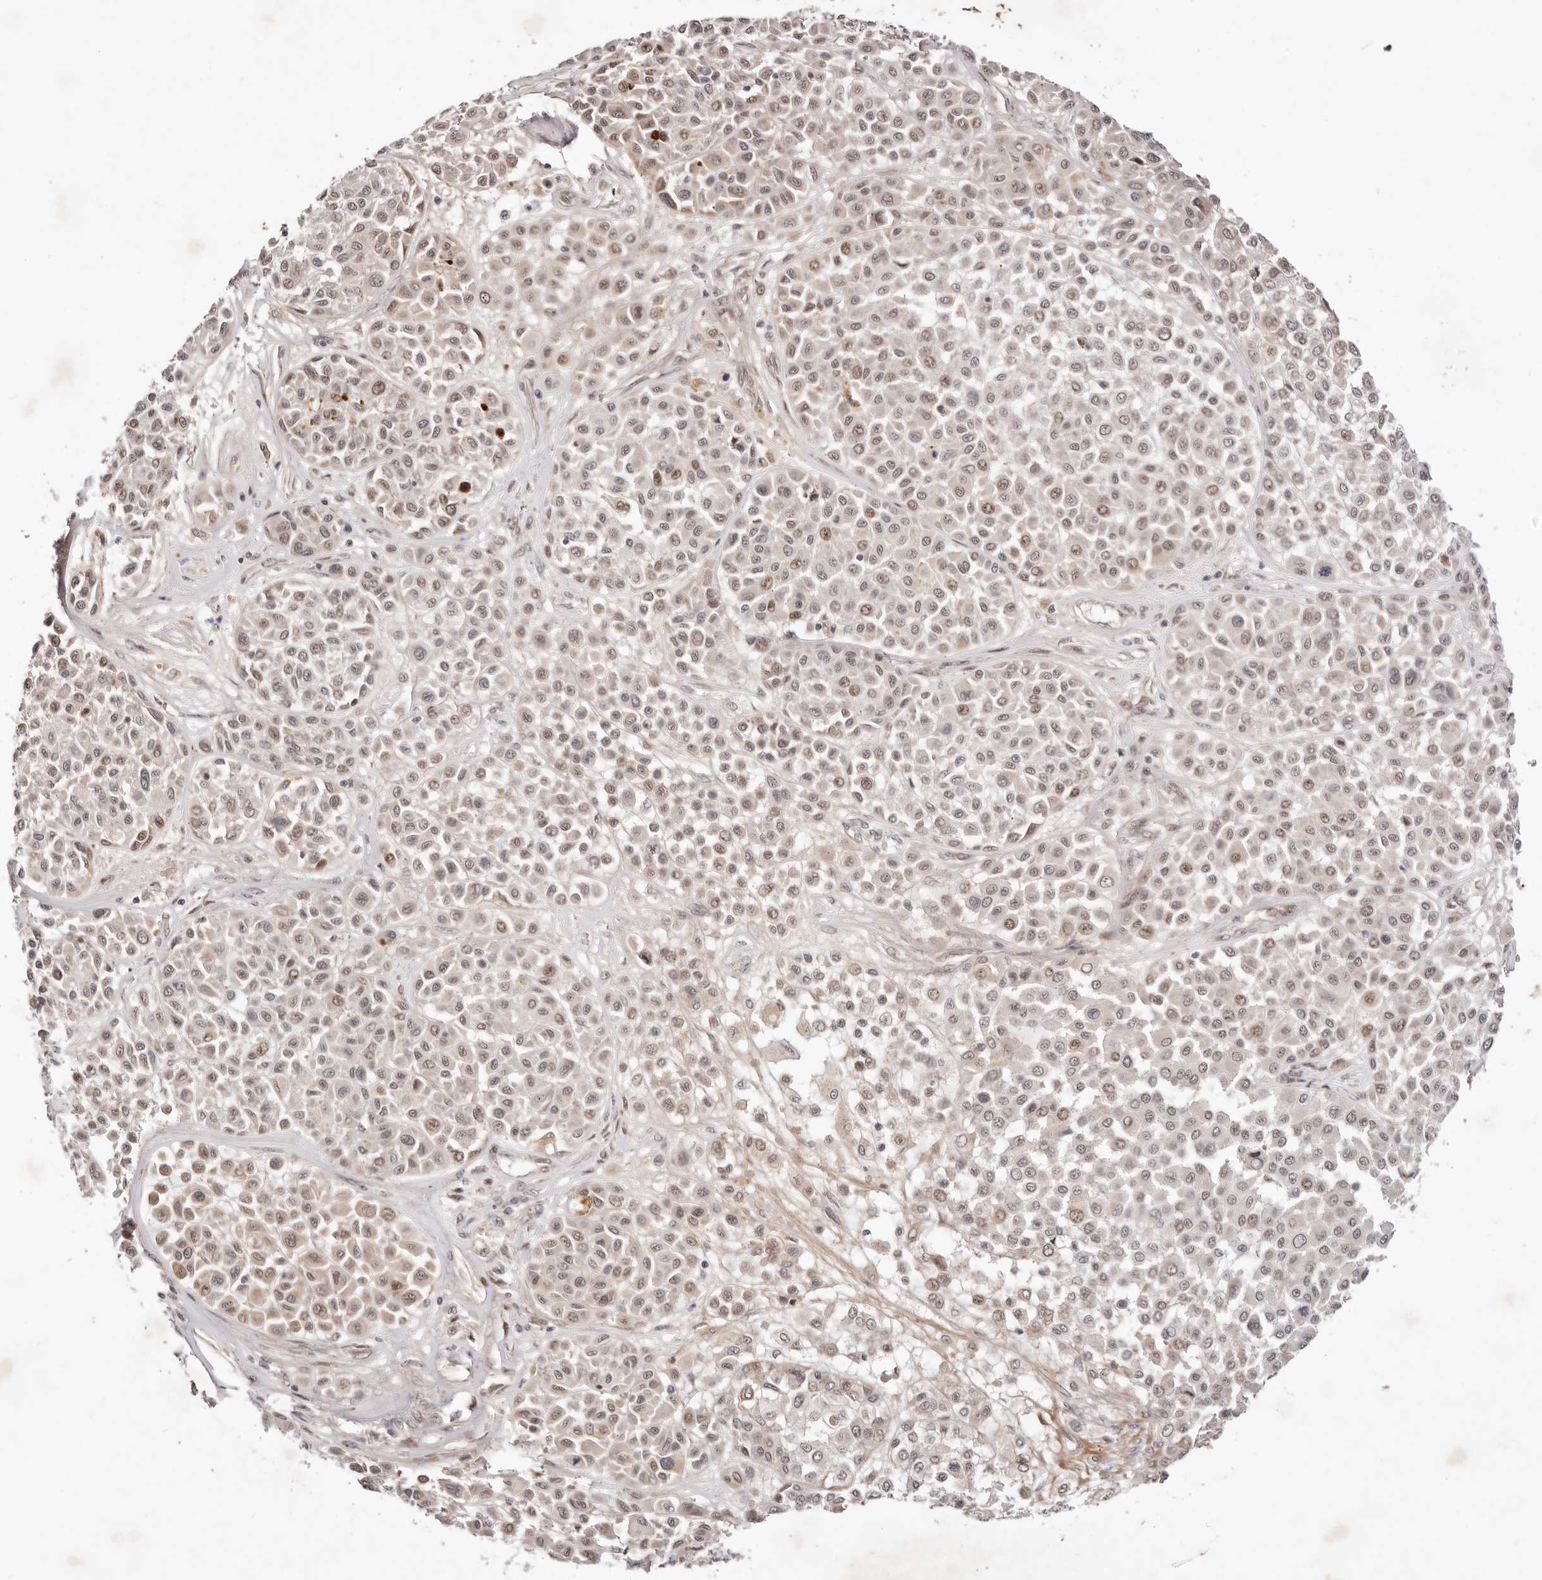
{"staining": {"intensity": "moderate", "quantity": "<25%", "location": "nuclear"}, "tissue": "melanoma", "cell_type": "Tumor cells", "image_type": "cancer", "snomed": [{"axis": "morphology", "description": "Malignant melanoma, Metastatic site"}, {"axis": "topography", "description": "Soft tissue"}], "caption": "The image demonstrates a brown stain indicating the presence of a protein in the nuclear of tumor cells in melanoma.", "gene": "WRN", "patient": {"sex": "male", "age": 41}}